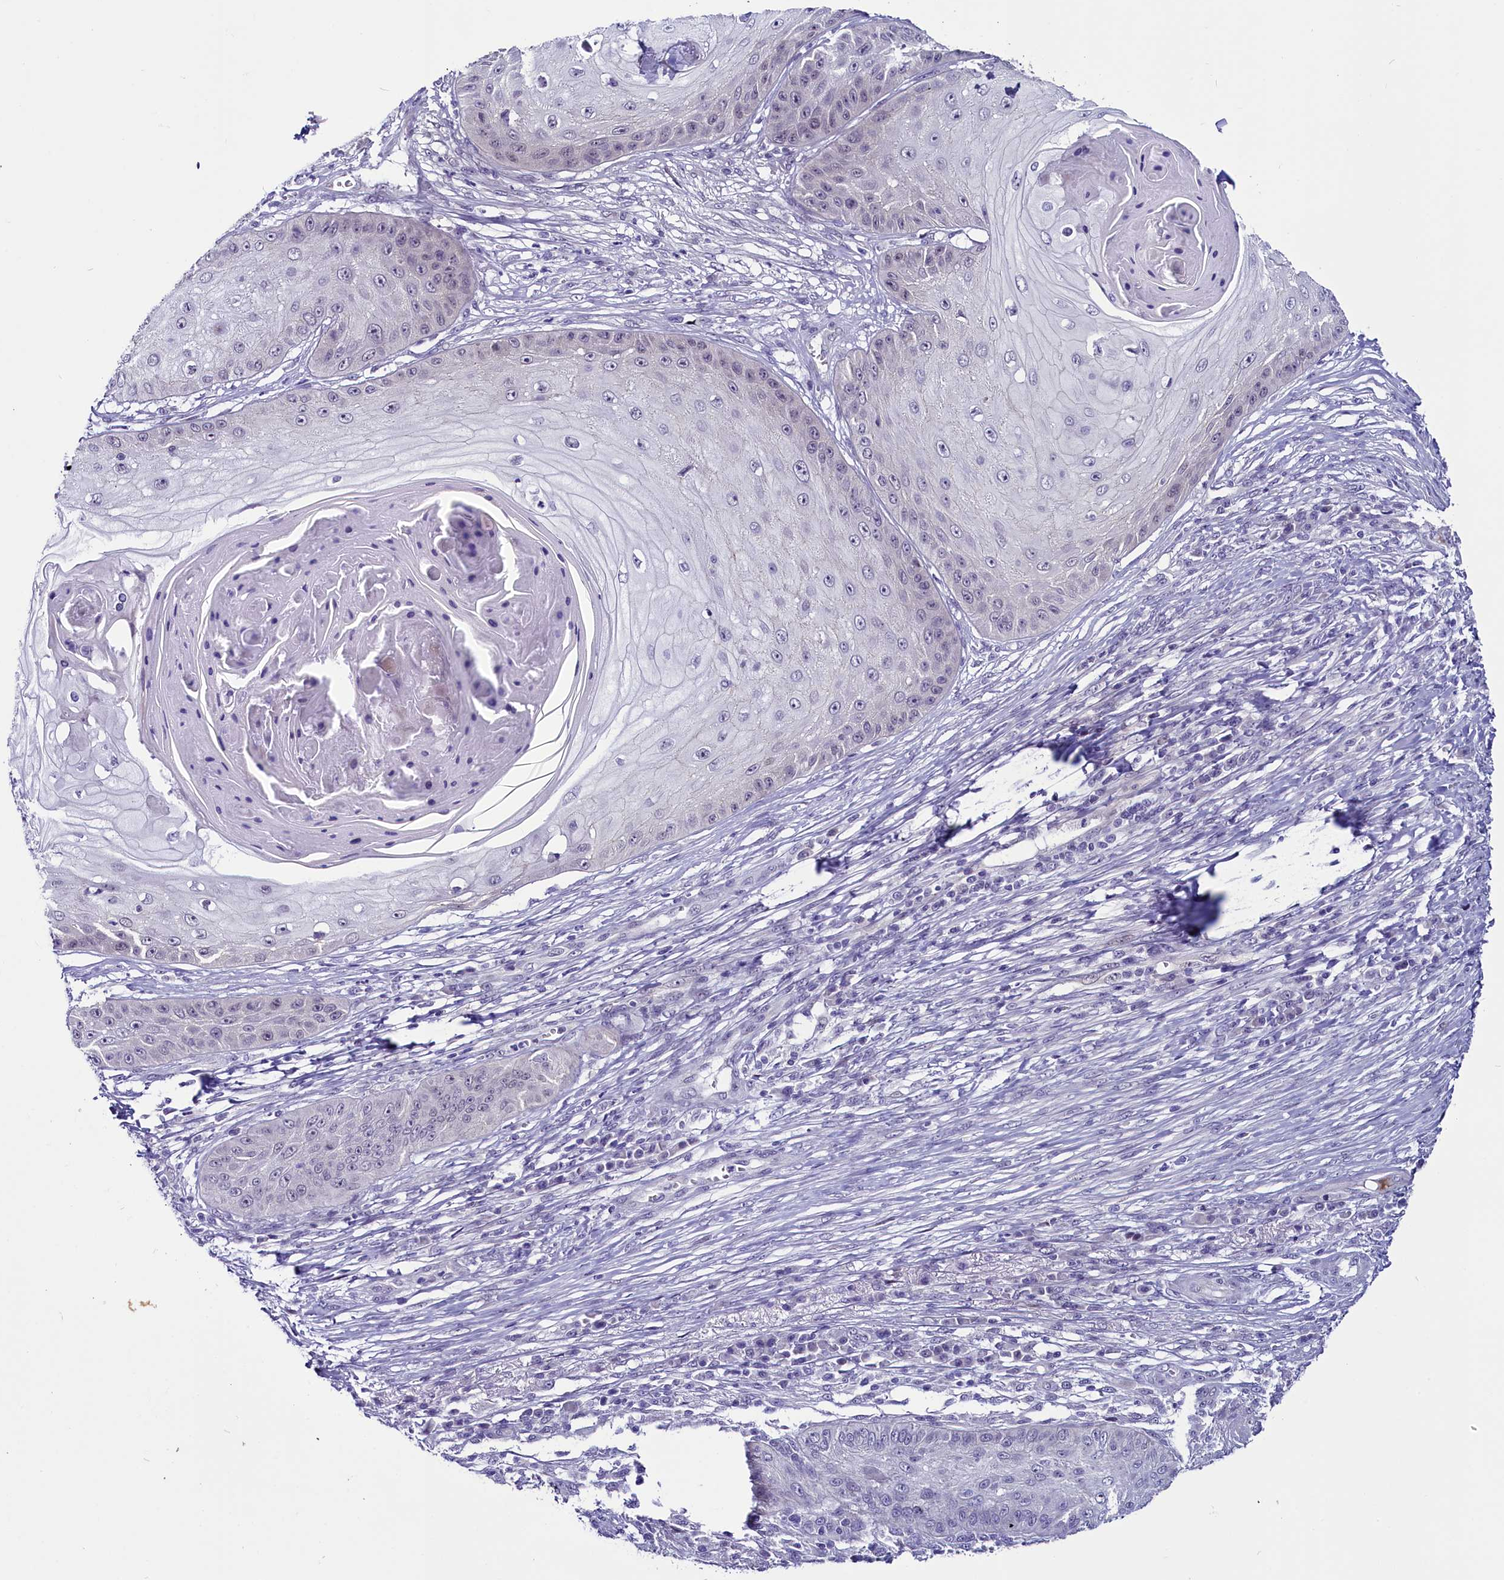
{"staining": {"intensity": "negative", "quantity": "none", "location": "none"}, "tissue": "skin cancer", "cell_type": "Tumor cells", "image_type": "cancer", "snomed": [{"axis": "morphology", "description": "Squamous cell carcinoma, NOS"}, {"axis": "topography", "description": "Skin"}], "caption": "Immunohistochemistry image of neoplastic tissue: skin squamous cell carcinoma stained with DAB displays no significant protein staining in tumor cells. The staining was performed using DAB (3,3'-diaminobenzidine) to visualize the protein expression in brown, while the nuclei were stained in blue with hematoxylin (Magnification: 20x).", "gene": "CCDC106", "patient": {"sex": "male", "age": 70}}